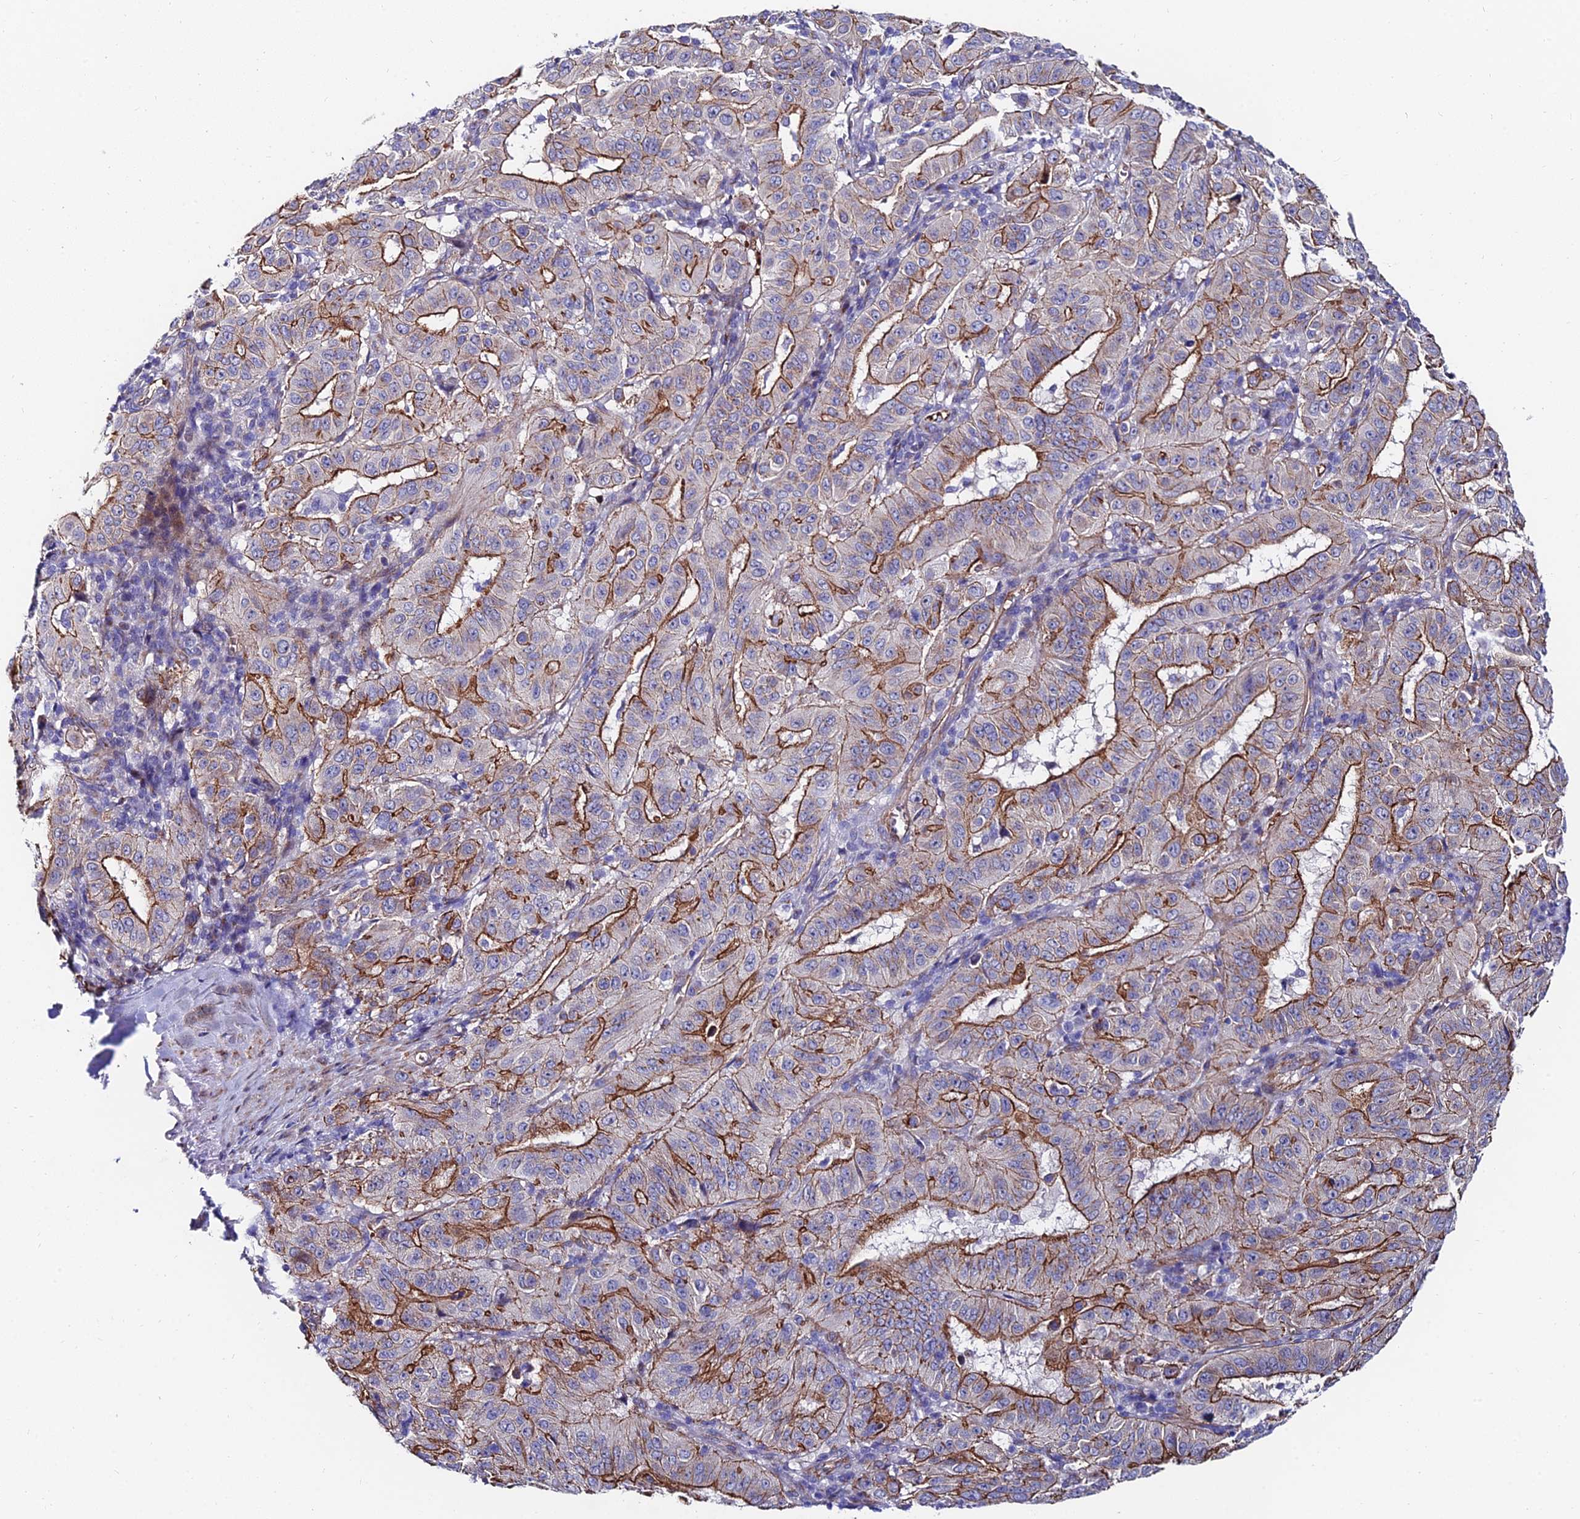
{"staining": {"intensity": "moderate", "quantity": ">75%", "location": "cytoplasmic/membranous"}, "tissue": "pancreatic cancer", "cell_type": "Tumor cells", "image_type": "cancer", "snomed": [{"axis": "morphology", "description": "Adenocarcinoma, NOS"}, {"axis": "topography", "description": "Pancreas"}], "caption": "Adenocarcinoma (pancreatic) stained for a protein reveals moderate cytoplasmic/membranous positivity in tumor cells. (DAB (3,3'-diaminobenzidine) IHC with brightfield microscopy, high magnification).", "gene": "ADGRF3", "patient": {"sex": "male", "age": 63}}